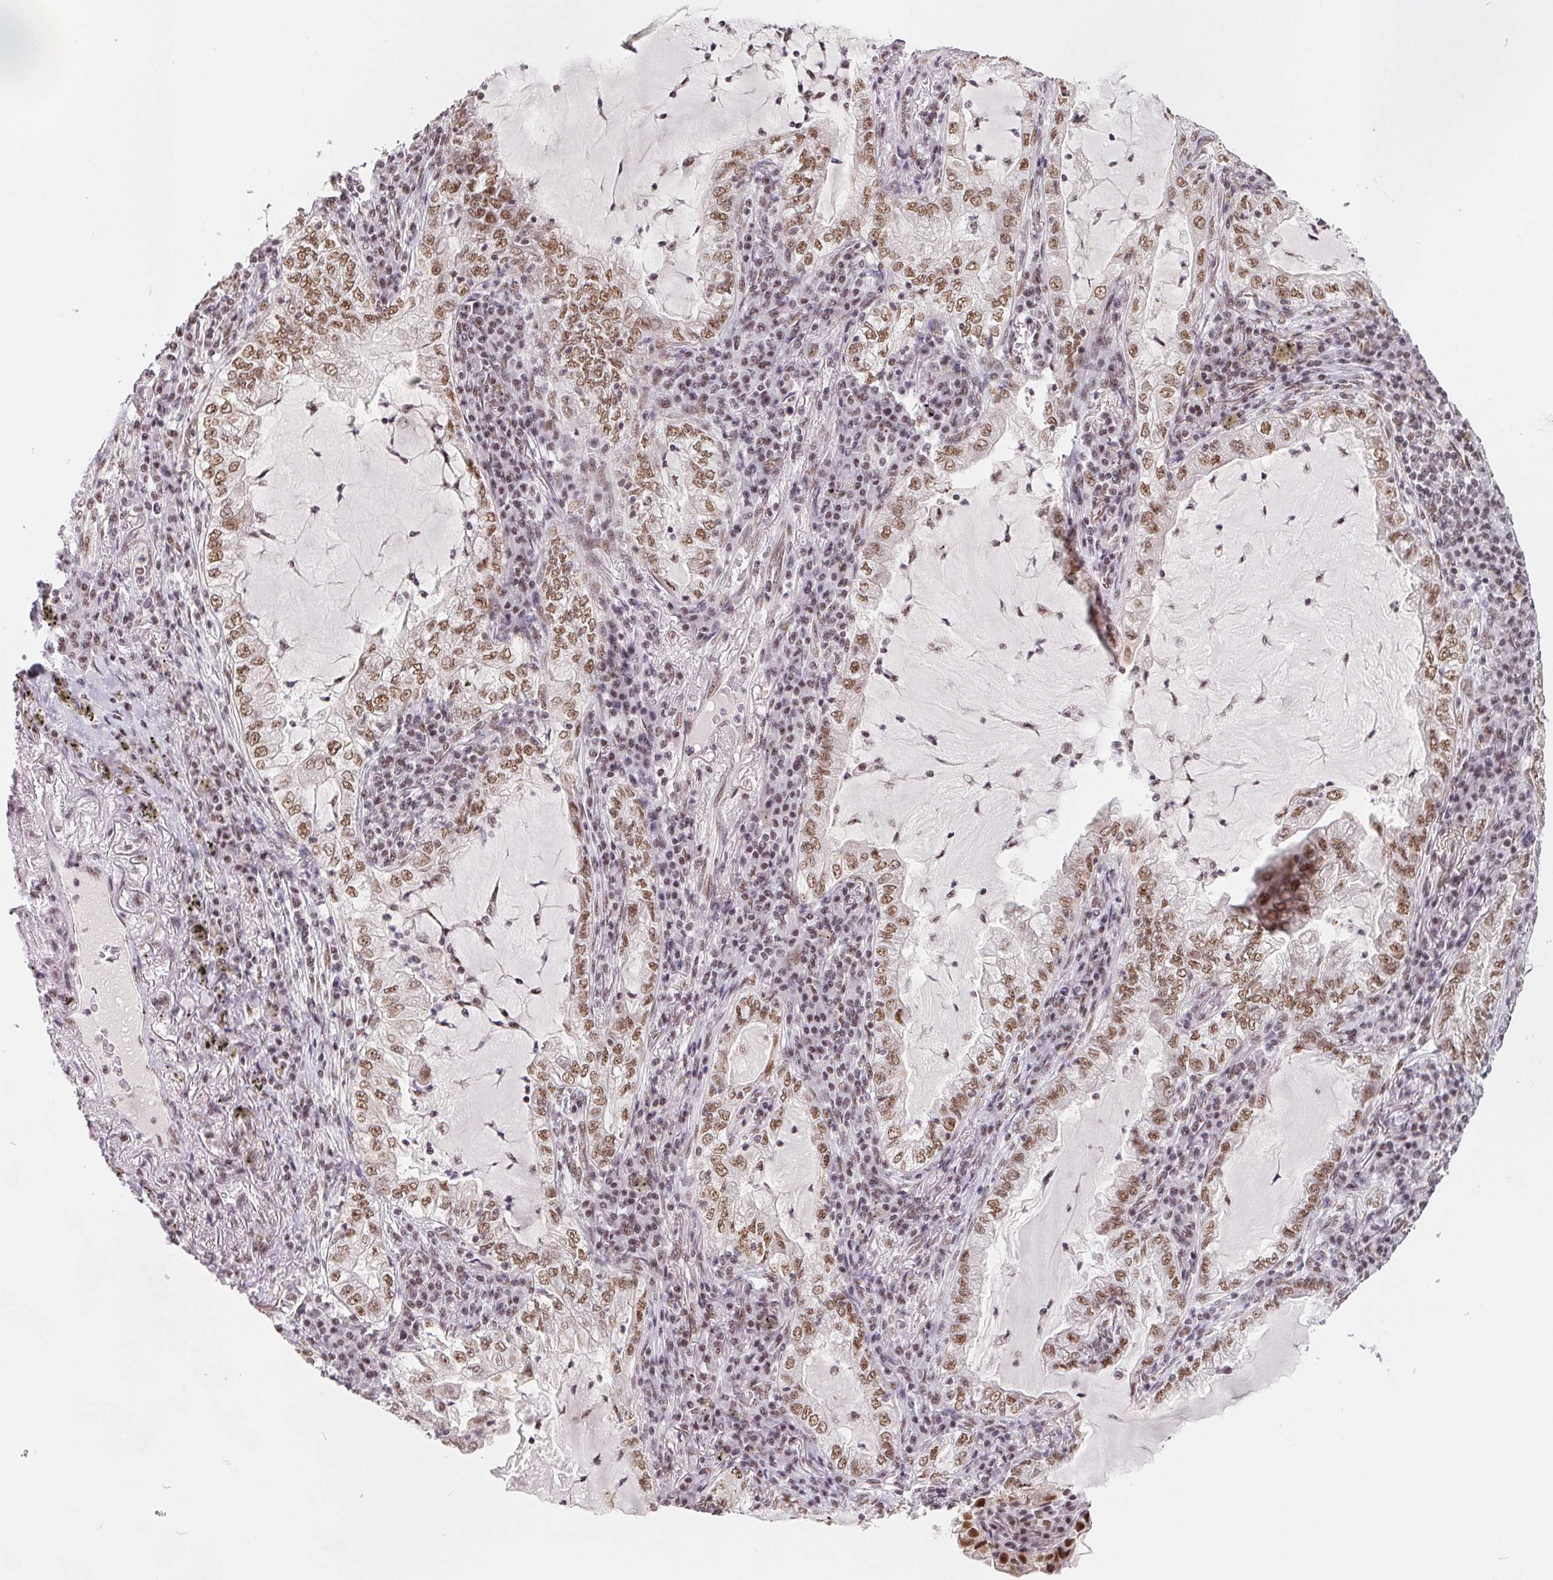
{"staining": {"intensity": "moderate", "quantity": ">75%", "location": "nuclear"}, "tissue": "lung cancer", "cell_type": "Tumor cells", "image_type": "cancer", "snomed": [{"axis": "morphology", "description": "Adenocarcinoma, NOS"}, {"axis": "topography", "description": "Lung"}], "caption": "The immunohistochemical stain highlights moderate nuclear staining in tumor cells of adenocarcinoma (lung) tissue. The protein of interest is shown in brown color, while the nuclei are stained blue.", "gene": "TCERG1", "patient": {"sex": "female", "age": 73}}